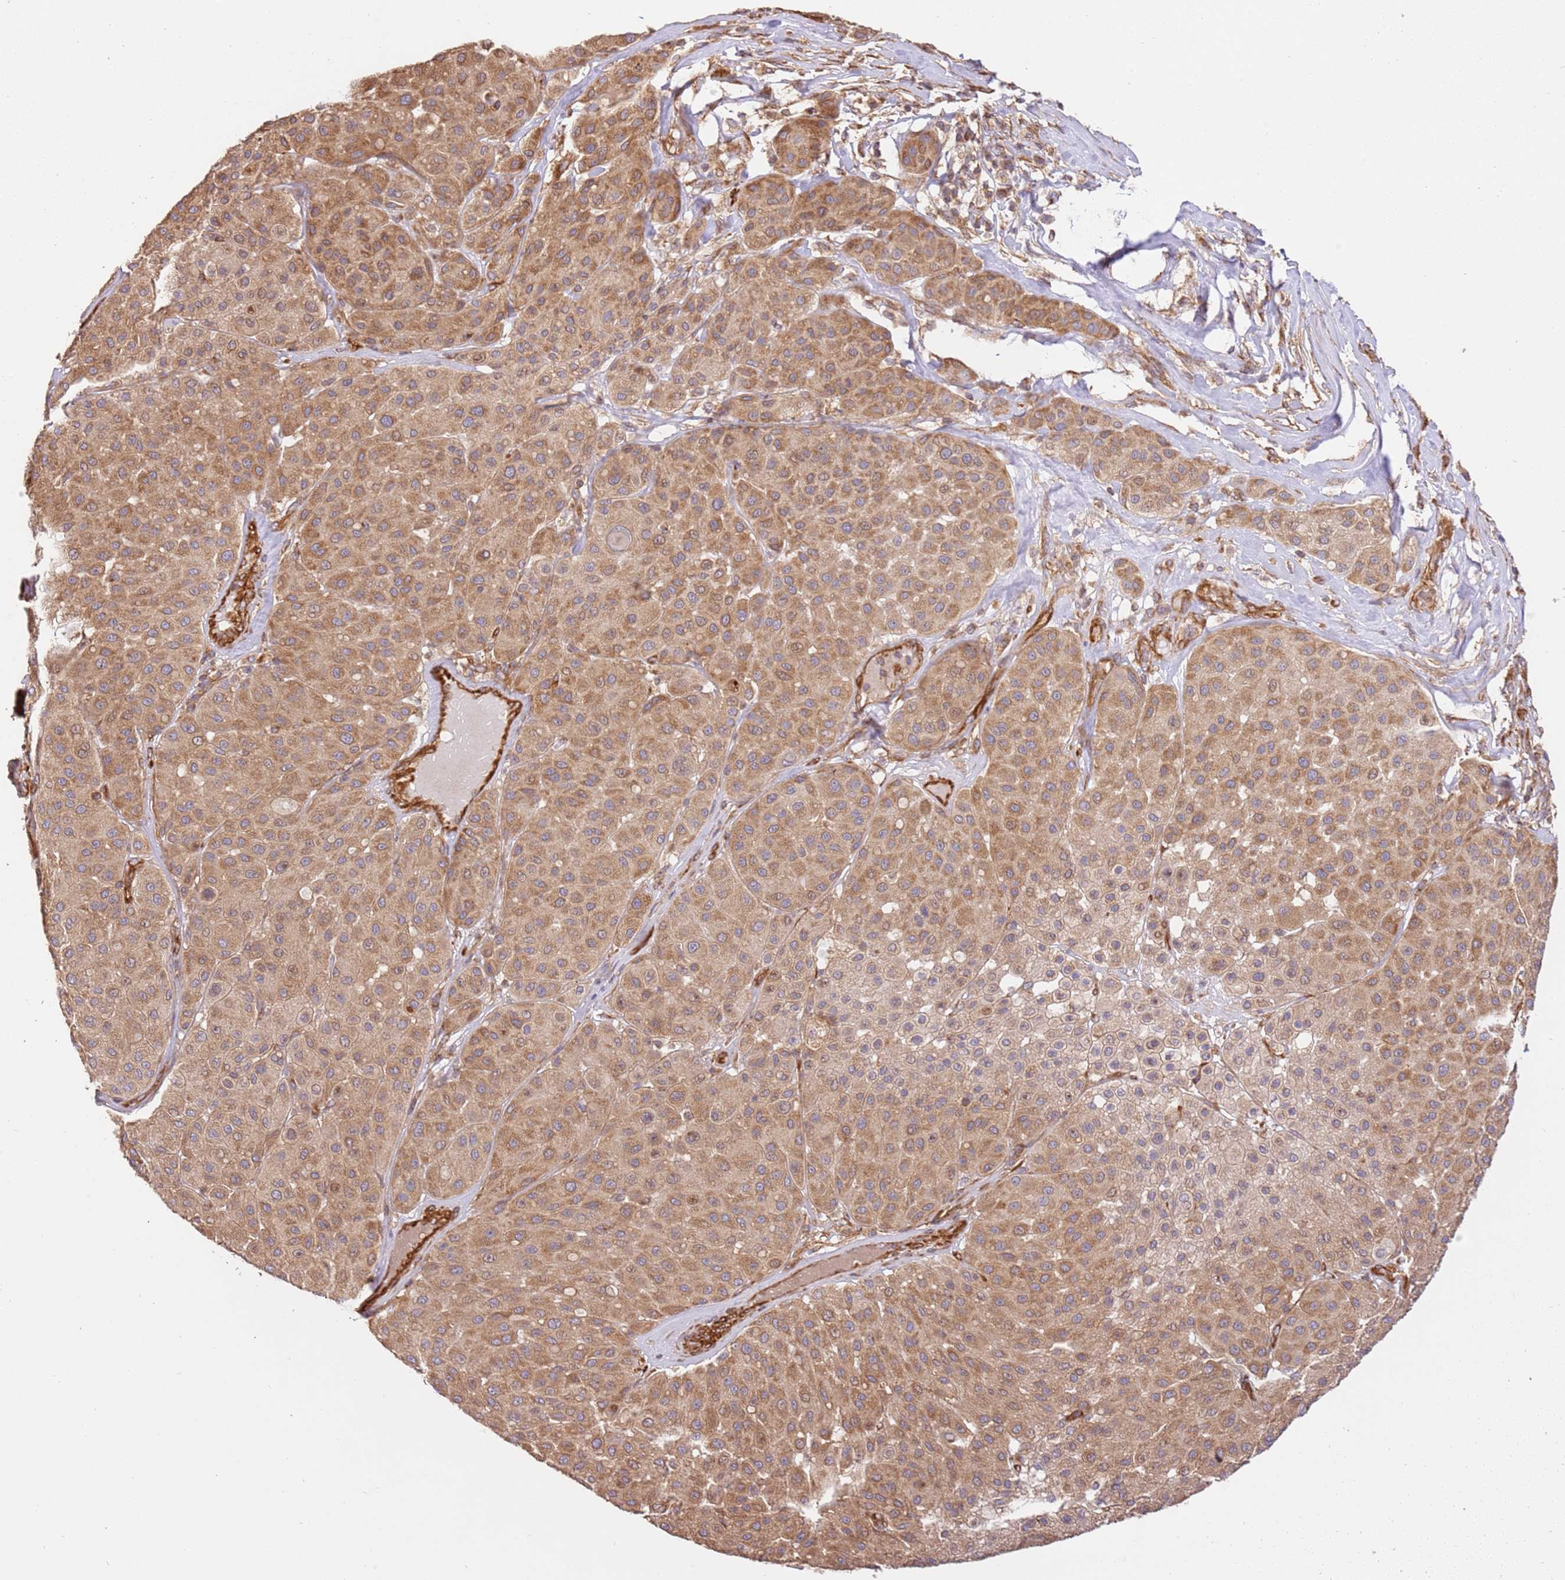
{"staining": {"intensity": "moderate", "quantity": ">75%", "location": "cytoplasmic/membranous"}, "tissue": "melanoma", "cell_type": "Tumor cells", "image_type": "cancer", "snomed": [{"axis": "morphology", "description": "Malignant melanoma, Metastatic site"}, {"axis": "topography", "description": "Smooth muscle"}], "caption": "Melanoma stained for a protein (brown) reveals moderate cytoplasmic/membranous positive expression in about >75% of tumor cells.", "gene": "ZBTB39", "patient": {"sex": "male", "age": 41}}